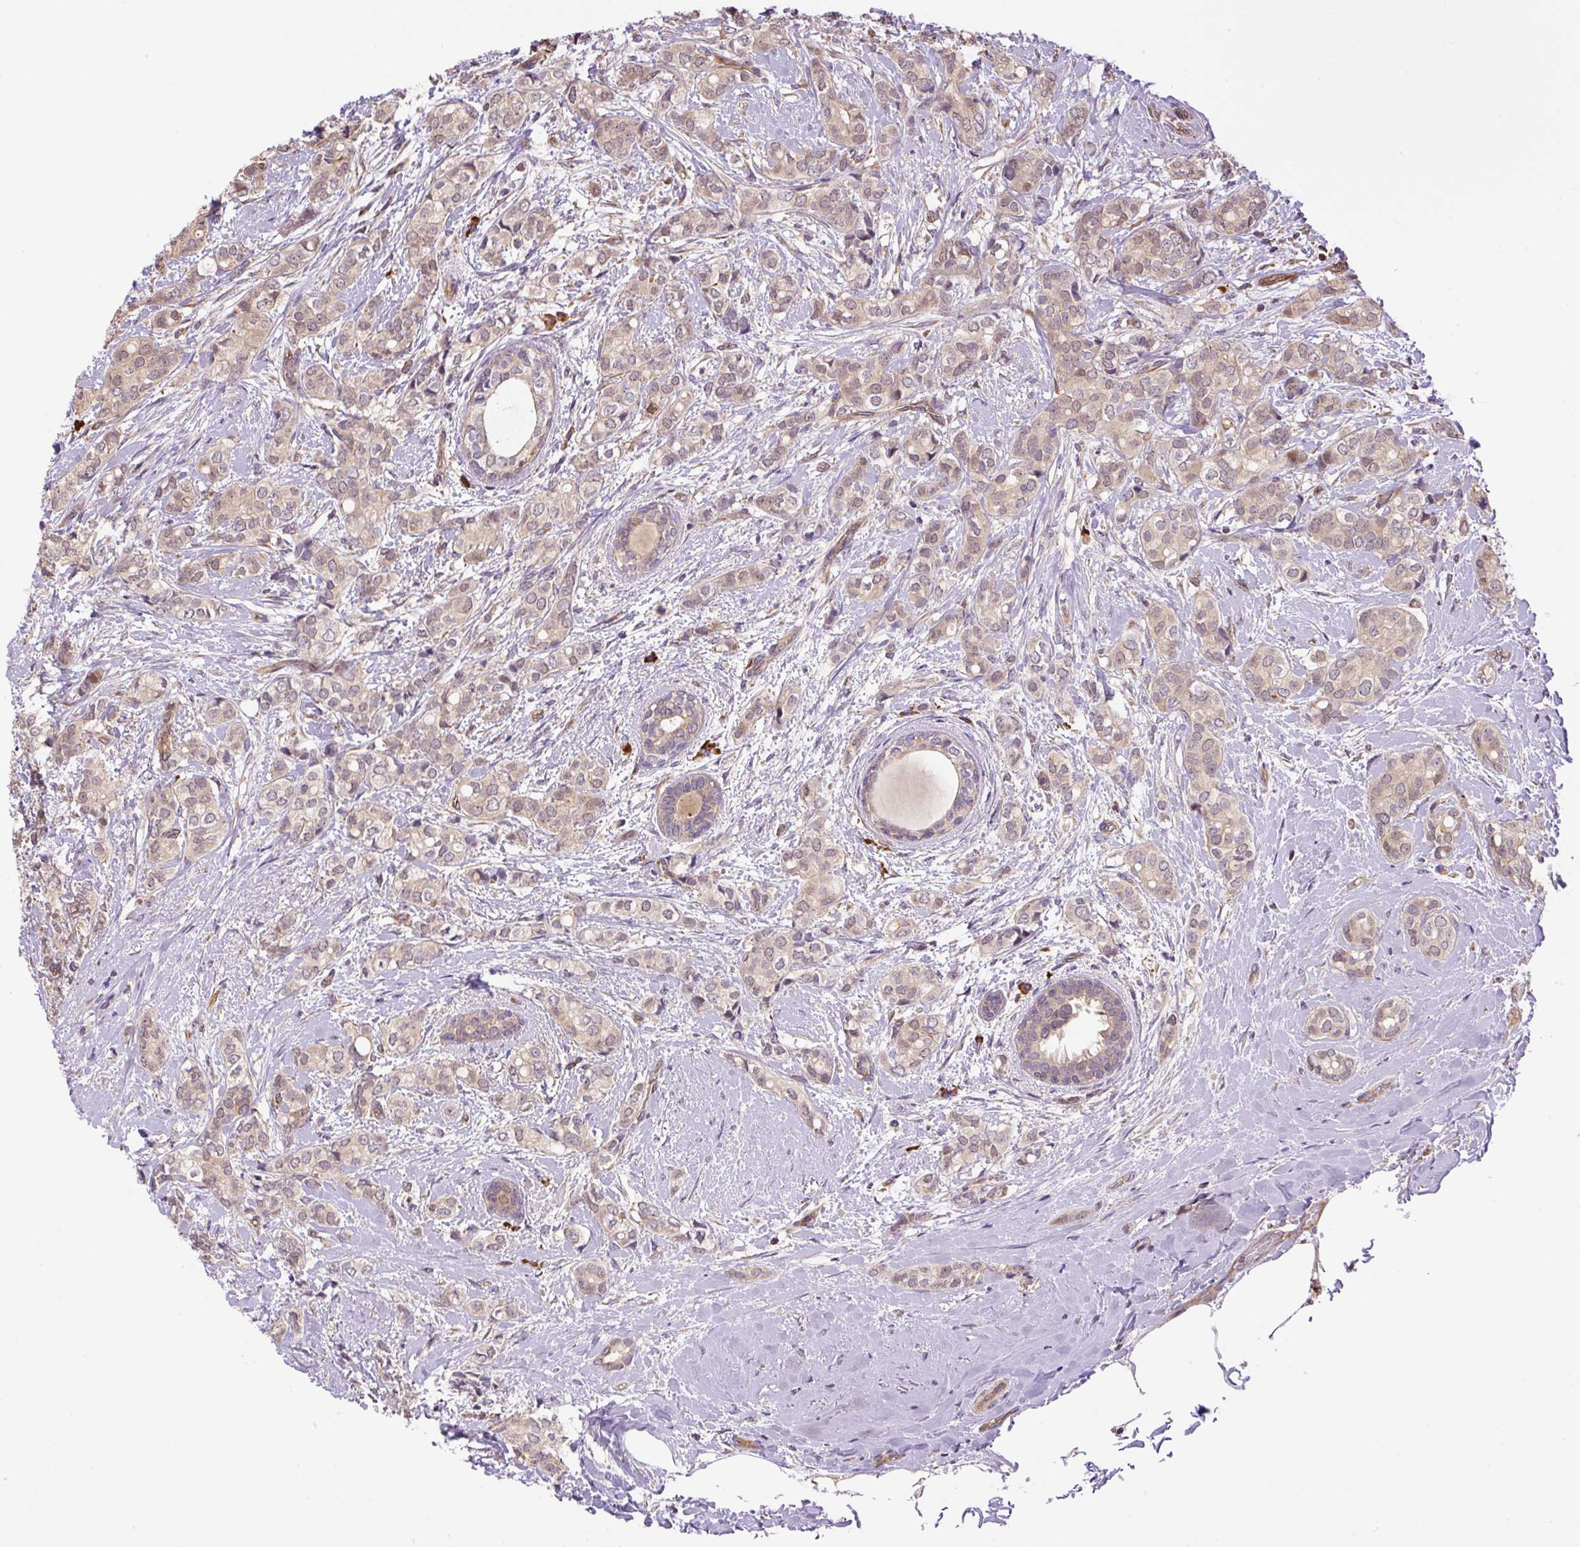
{"staining": {"intensity": "weak", "quantity": ">75%", "location": "cytoplasmic/membranous"}, "tissue": "breast cancer", "cell_type": "Tumor cells", "image_type": "cancer", "snomed": [{"axis": "morphology", "description": "Duct carcinoma"}, {"axis": "topography", "description": "Breast"}], "caption": "Breast cancer stained with a brown dye reveals weak cytoplasmic/membranous positive staining in approximately >75% of tumor cells.", "gene": "PPME1", "patient": {"sex": "female", "age": 73}}